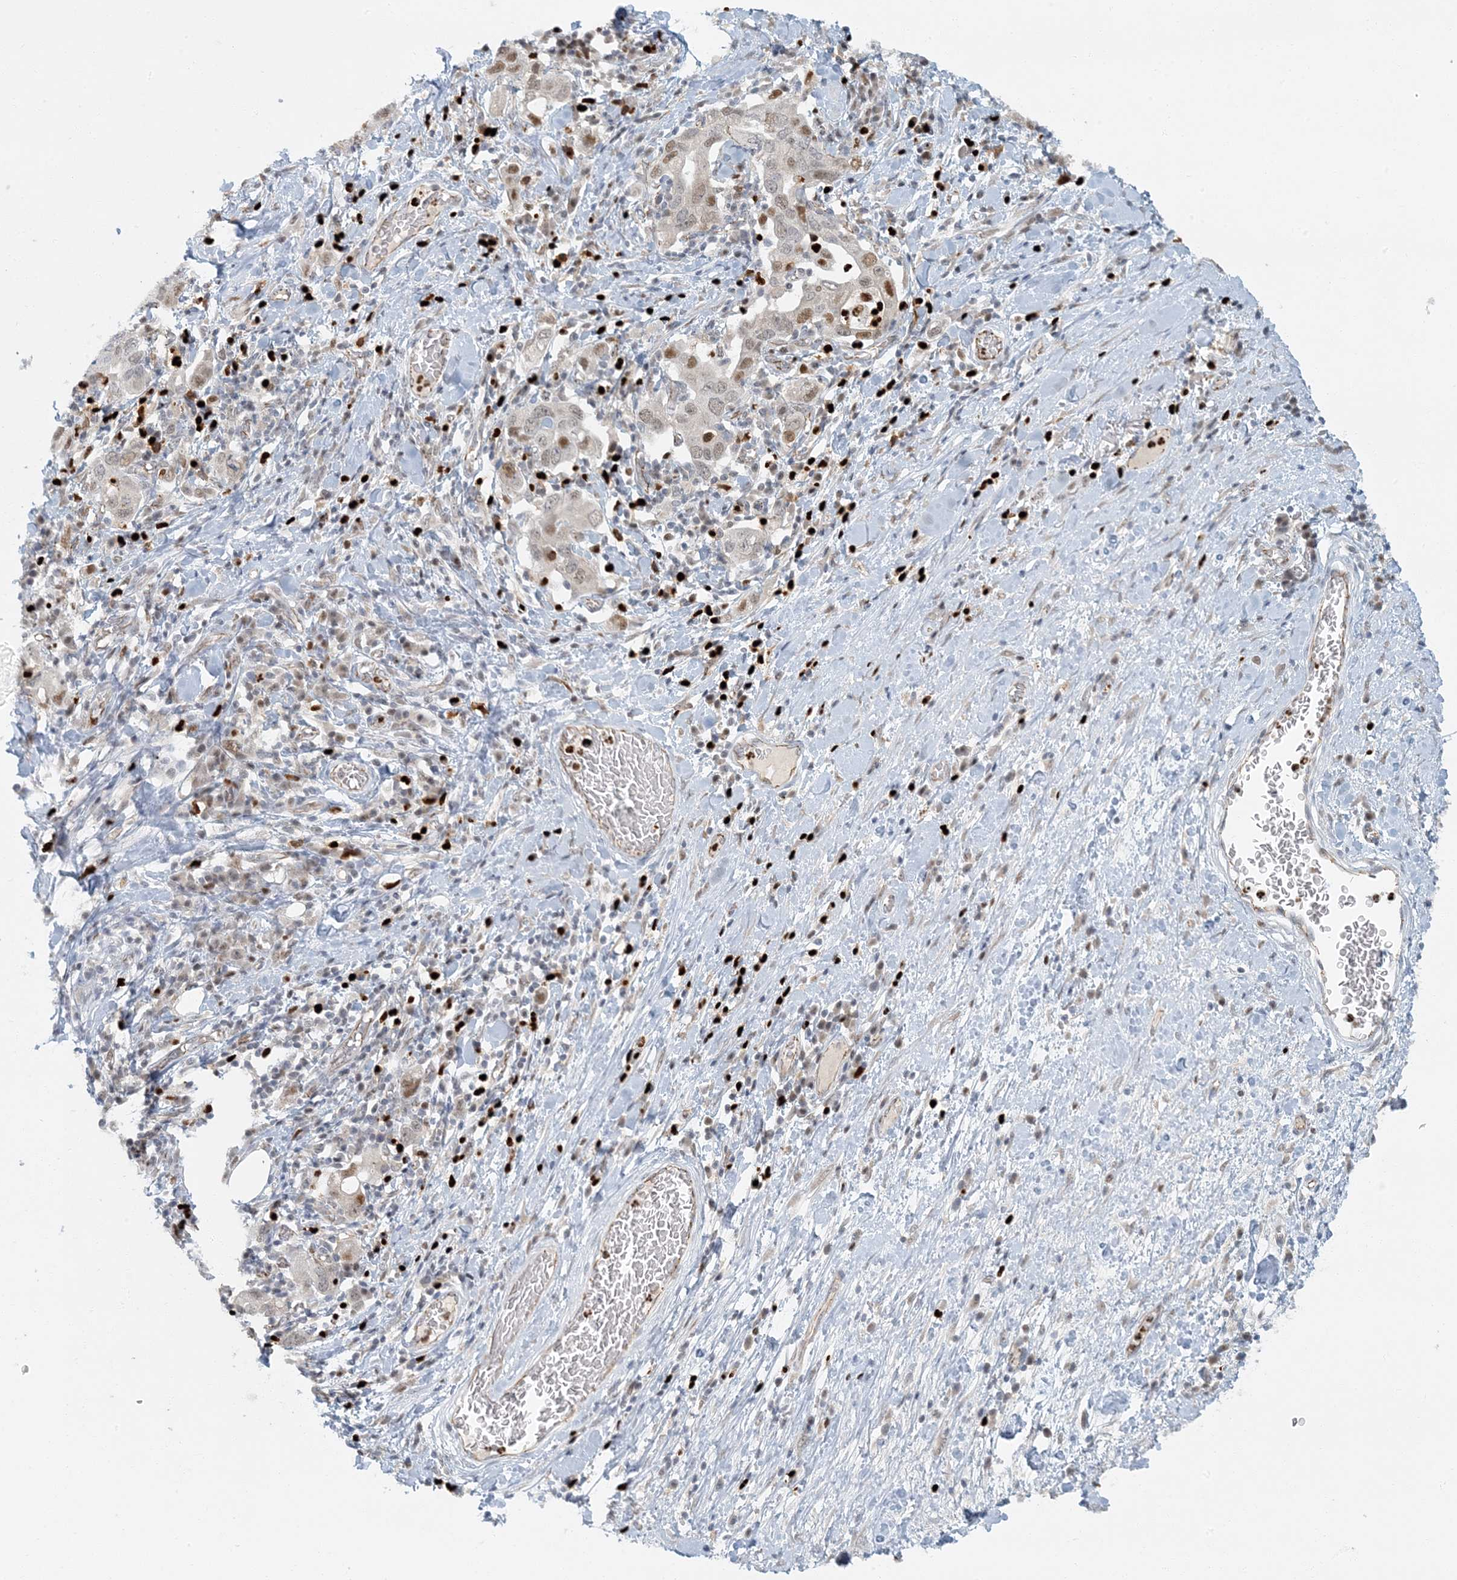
{"staining": {"intensity": "weak", "quantity": ">75%", "location": "nuclear"}, "tissue": "stomach cancer", "cell_type": "Tumor cells", "image_type": "cancer", "snomed": [{"axis": "morphology", "description": "Adenocarcinoma, NOS"}, {"axis": "topography", "description": "Stomach, upper"}], "caption": "Immunohistochemical staining of stomach adenocarcinoma exhibits low levels of weak nuclear protein staining in approximately >75% of tumor cells. The protein is stained brown, and the nuclei are stained in blue (DAB (3,3'-diaminobenzidine) IHC with brightfield microscopy, high magnification).", "gene": "AK9", "patient": {"sex": "male", "age": 62}}